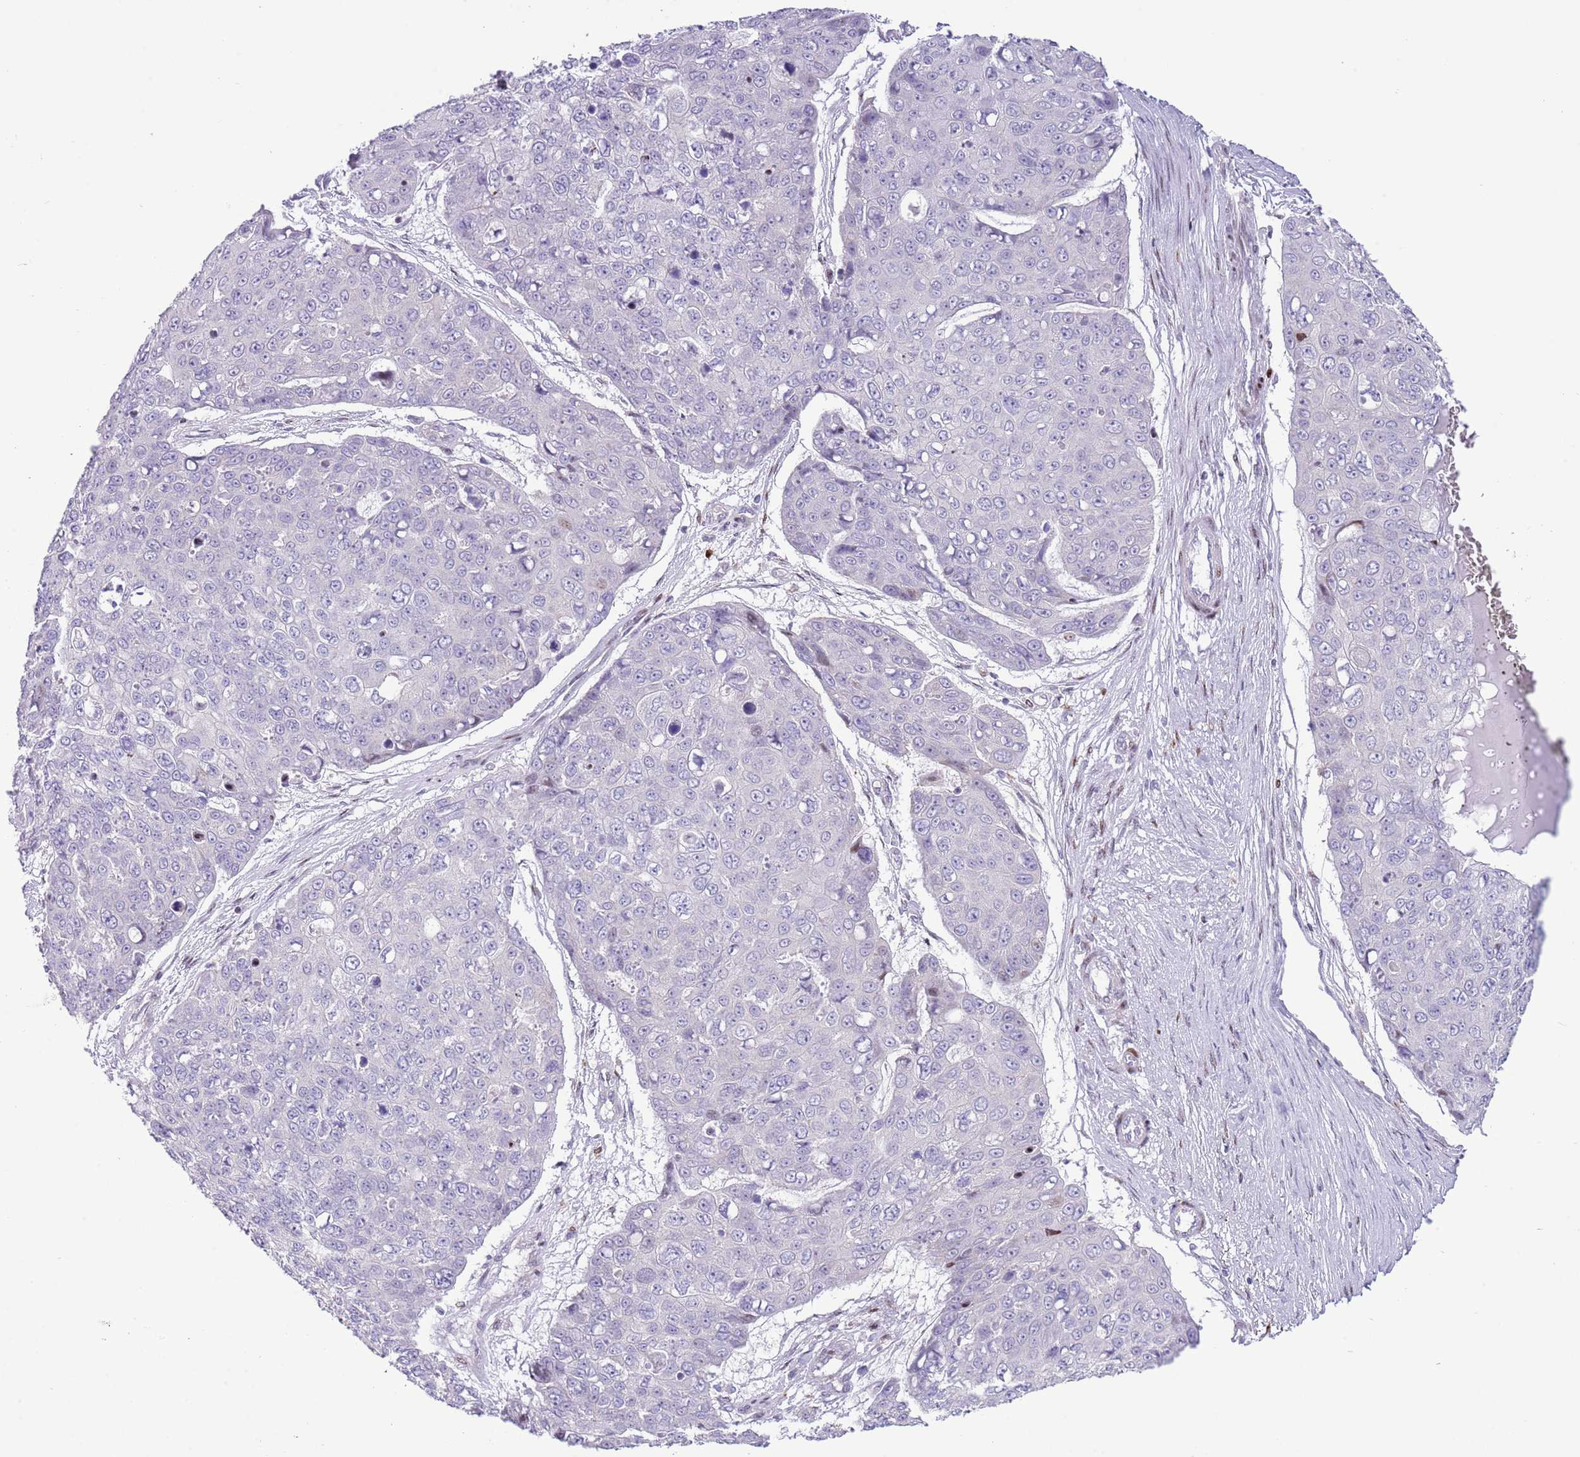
{"staining": {"intensity": "negative", "quantity": "none", "location": "none"}, "tissue": "skin cancer", "cell_type": "Tumor cells", "image_type": "cancer", "snomed": [{"axis": "morphology", "description": "Squamous cell carcinoma, NOS"}, {"axis": "topography", "description": "Skin"}], "caption": "A histopathology image of squamous cell carcinoma (skin) stained for a protein exhibits no brown staining in tumor cells.", "gene": "ANO8", "patient": {"sex": "male", "age": 71}}